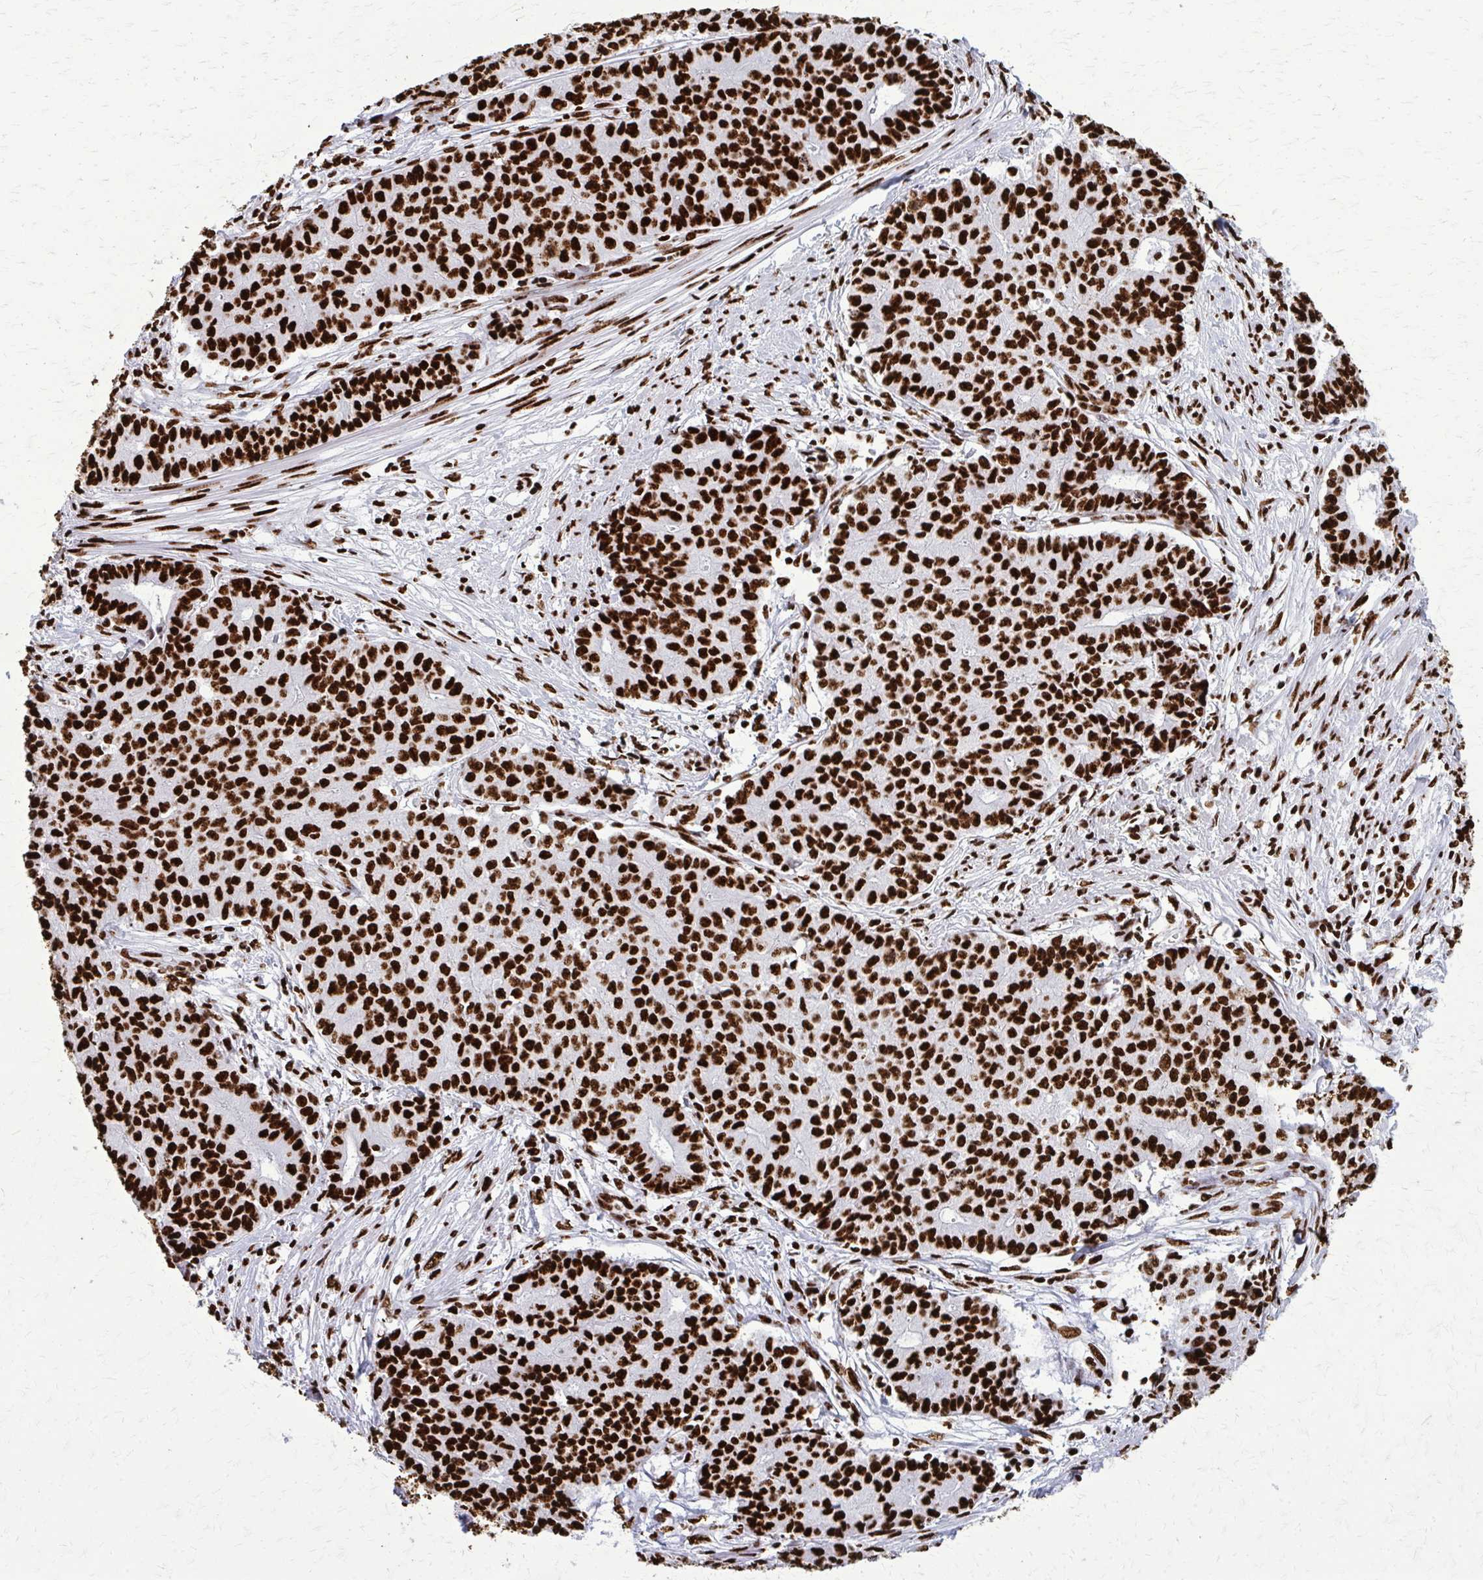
{"staining": {"intensity": "strong", "quantity": ">75%", "location": "nuclear"}, "tissue": "endometrial cancer", "cell_type": "Tumor cells", "image_type": "cancer", "snomed": [{"axis": "morphology", "description": "Adenocarcinoma, NOS"}, {"axis": "topography", "description": "Endometrium"}], "caption": "Endometrial adenocarcinoma was stained to show a protein in brown. There is high levels of strong nuclear expression in approximately >75% of tumor cells.", "gene": "SFPQ", "patient": {"sex": "female", "age": 59}}